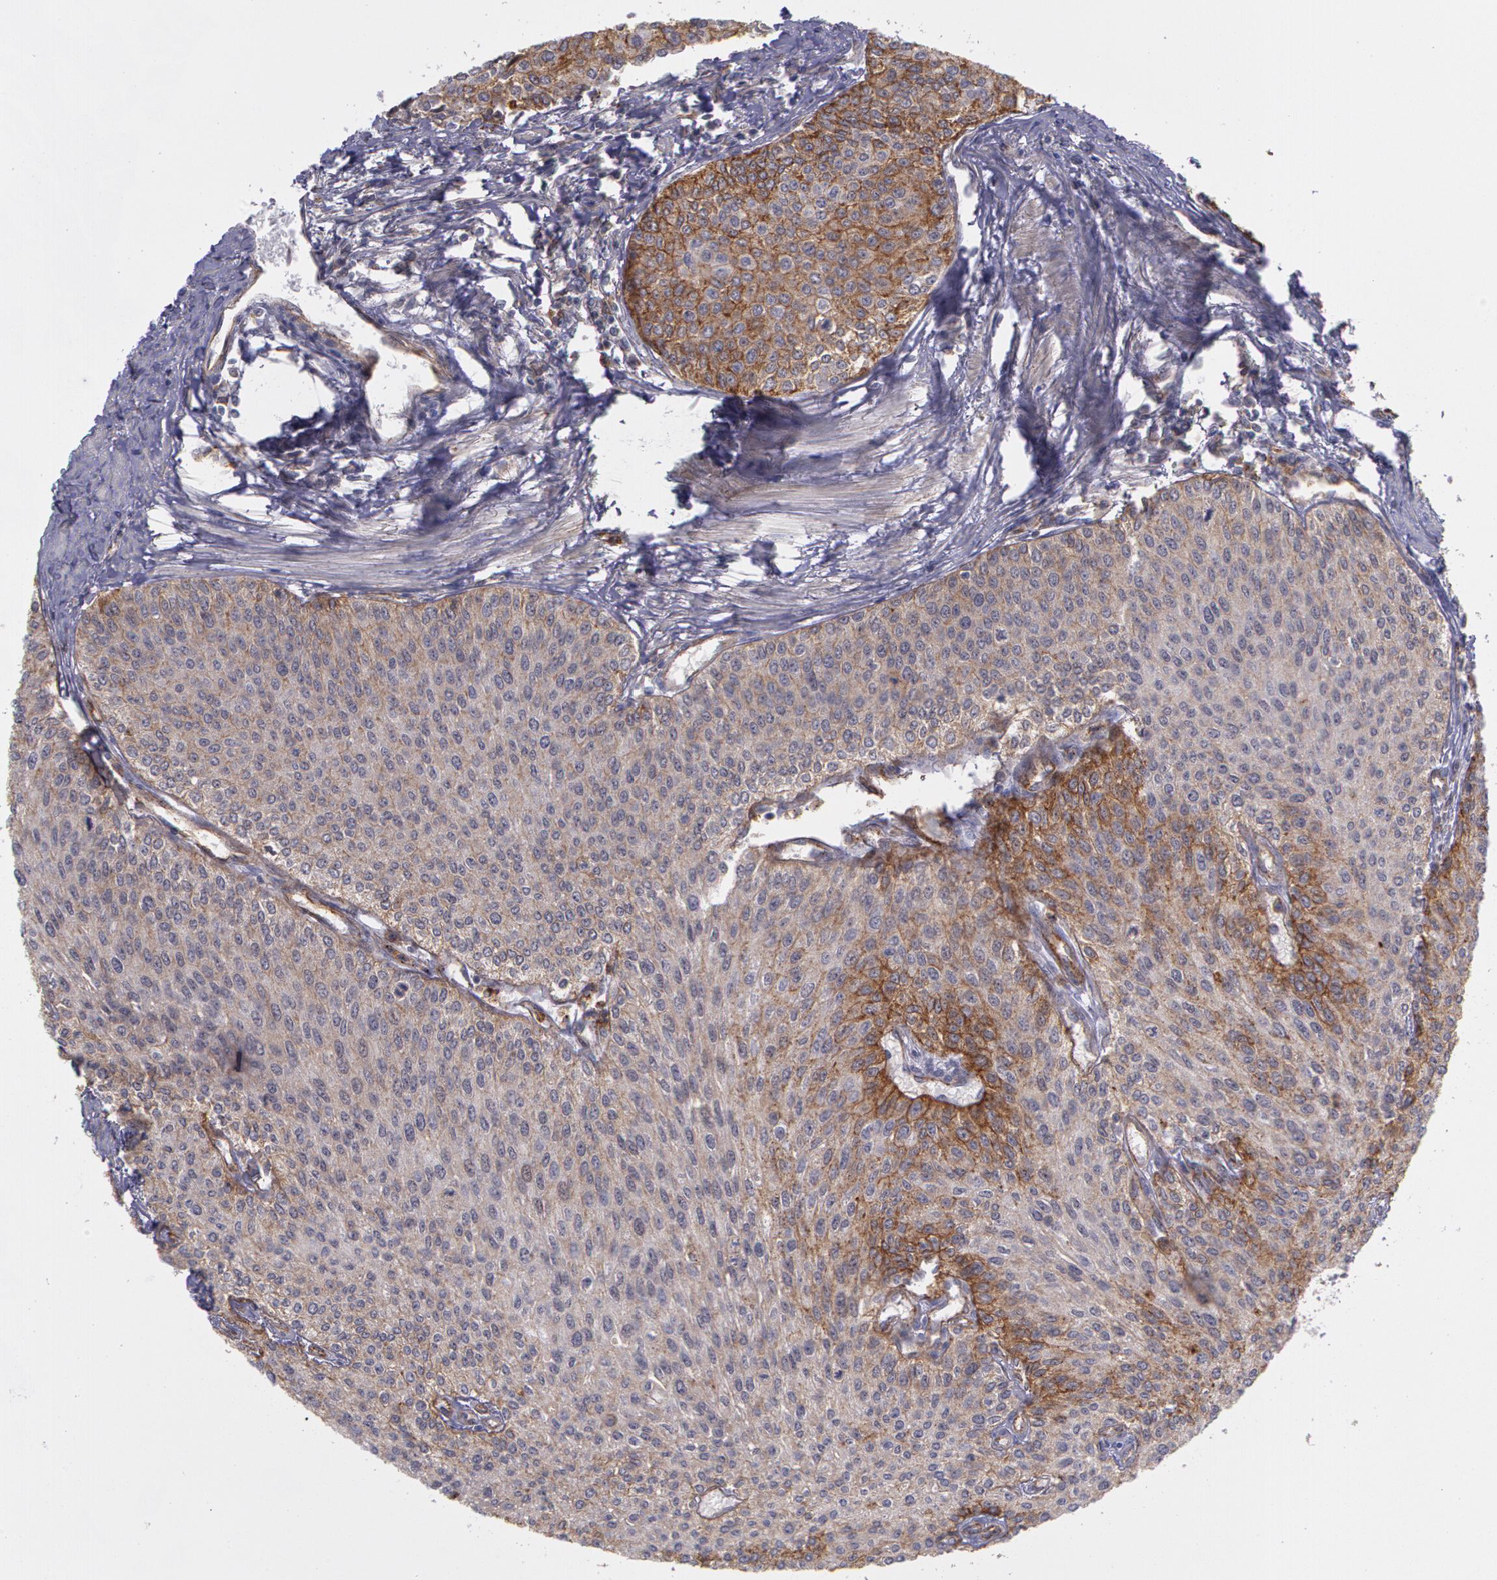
{"staining": {"intensity": "moderate", "quantity": ">75%", "location": "cytoplasmic/membranous"}, "tissue": "urothelial cancer", "cell_type": "Tumor cells", "image_type": "cancer", "snomed": [{"axis": "morphology", "description": "Urothelial carcinoma, Low grade"}, {"axis": "topography", "description": "Urinary bladder"}], "caption": "This is a micrograph of immunohistochemistry staining of urothelial carcinoma (low-grade), which shows moderate staining in the cytoplasmic/membranous of tumor cells.", "gene": "FLOT2", "patient": {"sex": "female", "age": 73}}